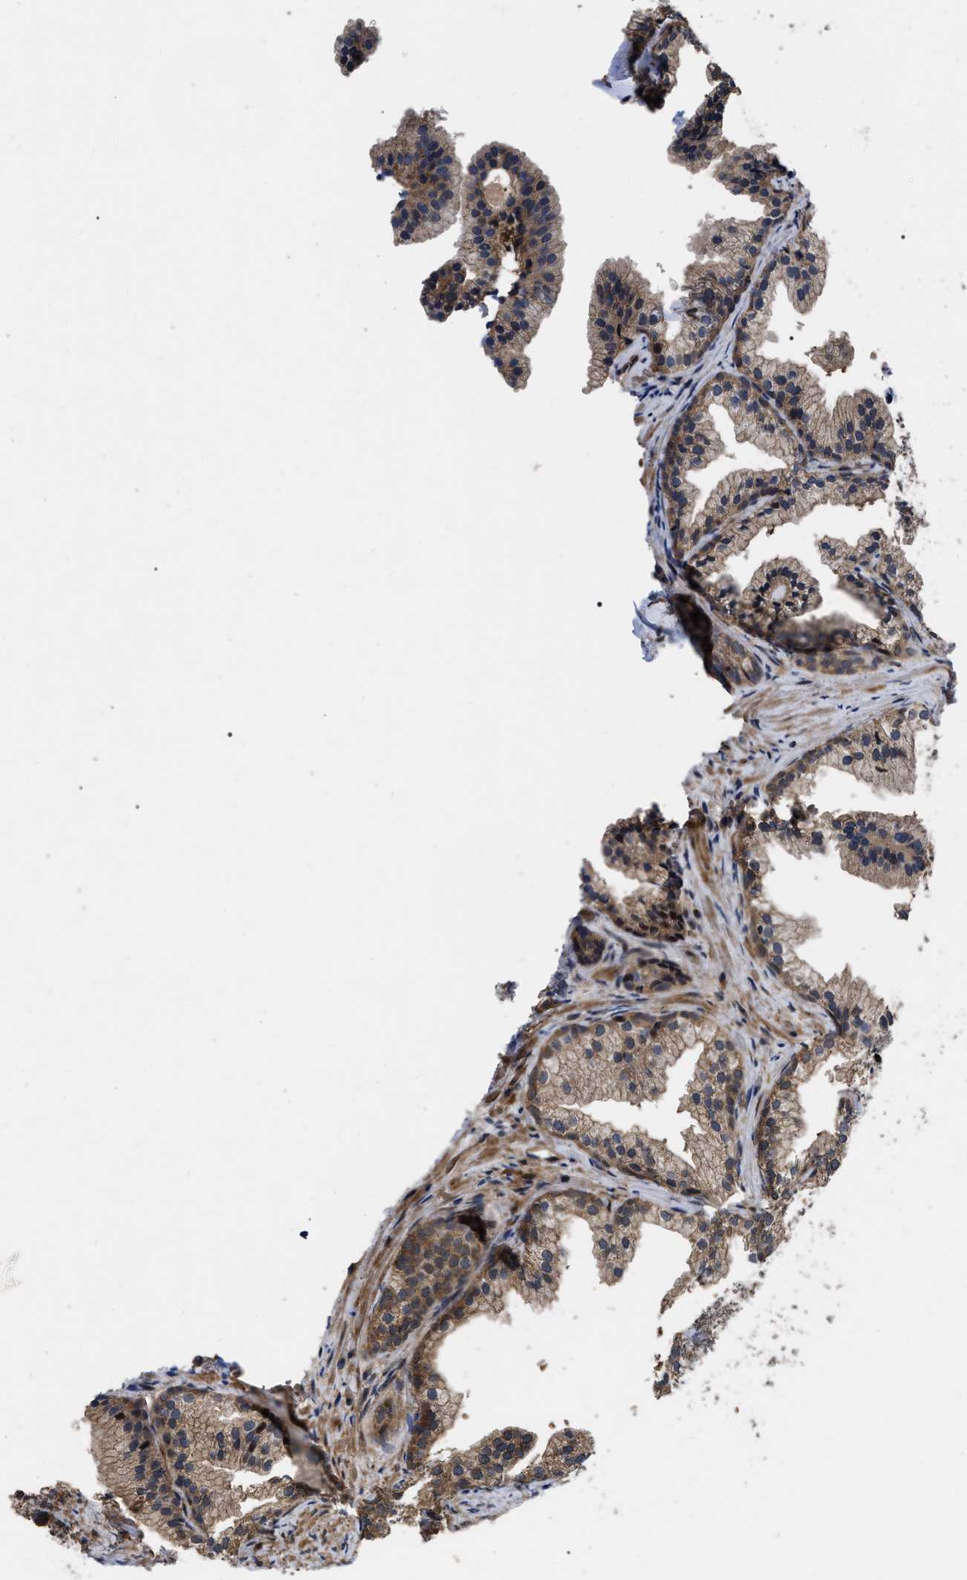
{"staining": {"intensity": "moderate", "quantity": ">75%", "location": "cytoplasmic/membranous"}, "tissue": "prostate", "cell_type": "Glandular cells", "image_type": "normal", "snomed": [{"axis": "morphology", "description": "Normal tissue, NOS"}, {"axis": "topography", "description": "Prostate"}], "caption": "Brown immunohistochemical staining in benign human prostate shows moderate cytoplasmic/membranous positivity in about >75% of glandular cells. Using DAB (3,3'-diaminobenzidine) (brown) and hematoxylin (blue) stains, captured at high magnification using brightfield microscopy.", "gene": "PPWD1", "patient": {"sex": "male", "age": 76}}